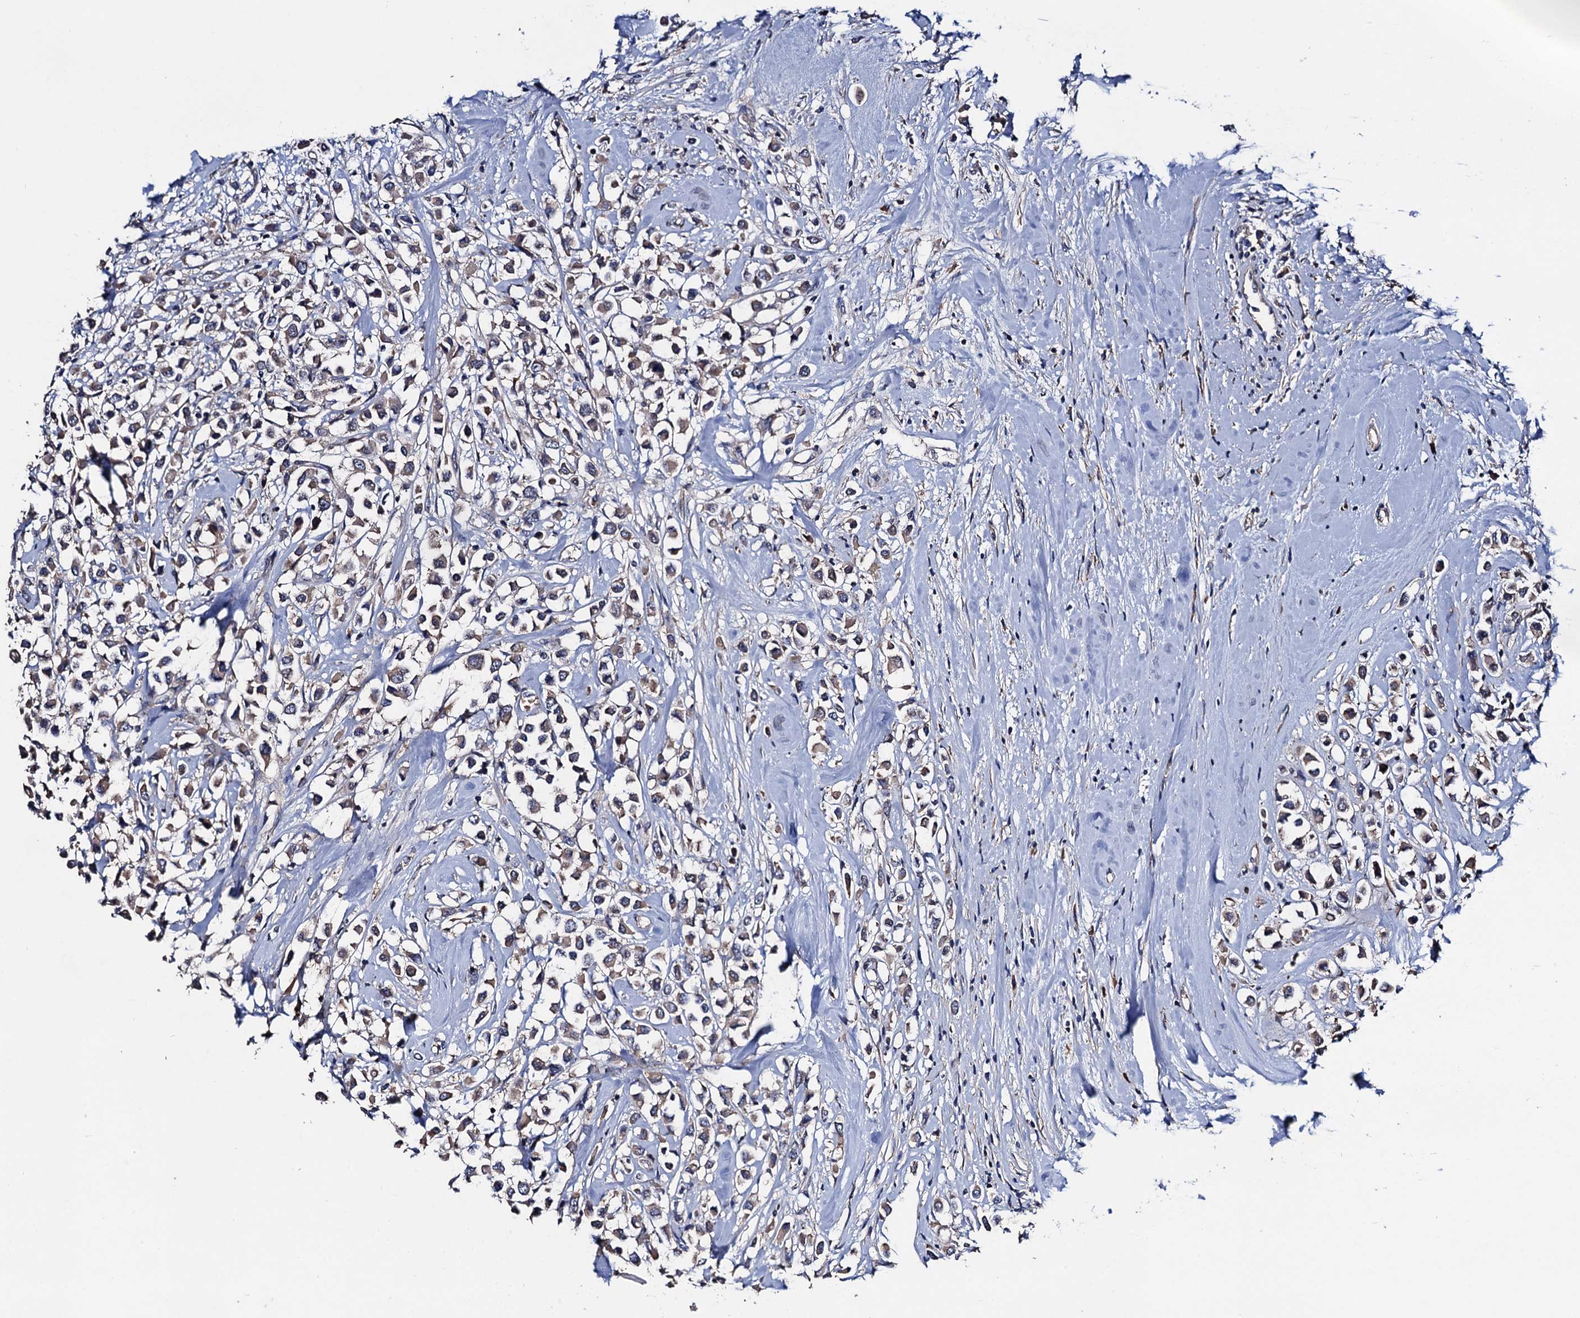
{"staining": {"intensity": "weak", "quantity": "25%-75%", "location": "cytoplasmic/membranous"}, "tissue": "breast cancer", "cell_type": "Tumor cells", "image_type": "cancer", "snomed": [{"axis": "morphology", "description": "Duct carcinoma"}, {"axis": "topography", "description": "Breast"}], "caption": "High-power microscopy captured an immunohistochemistry micrograph of breast infiltrating ductal carcinoma, revealing weak cytoplasmic/membranous staining in about 25%-75% of tumor cells.", "gene": "TRMT112", "patient": {"sex": "female", "age": 87}}